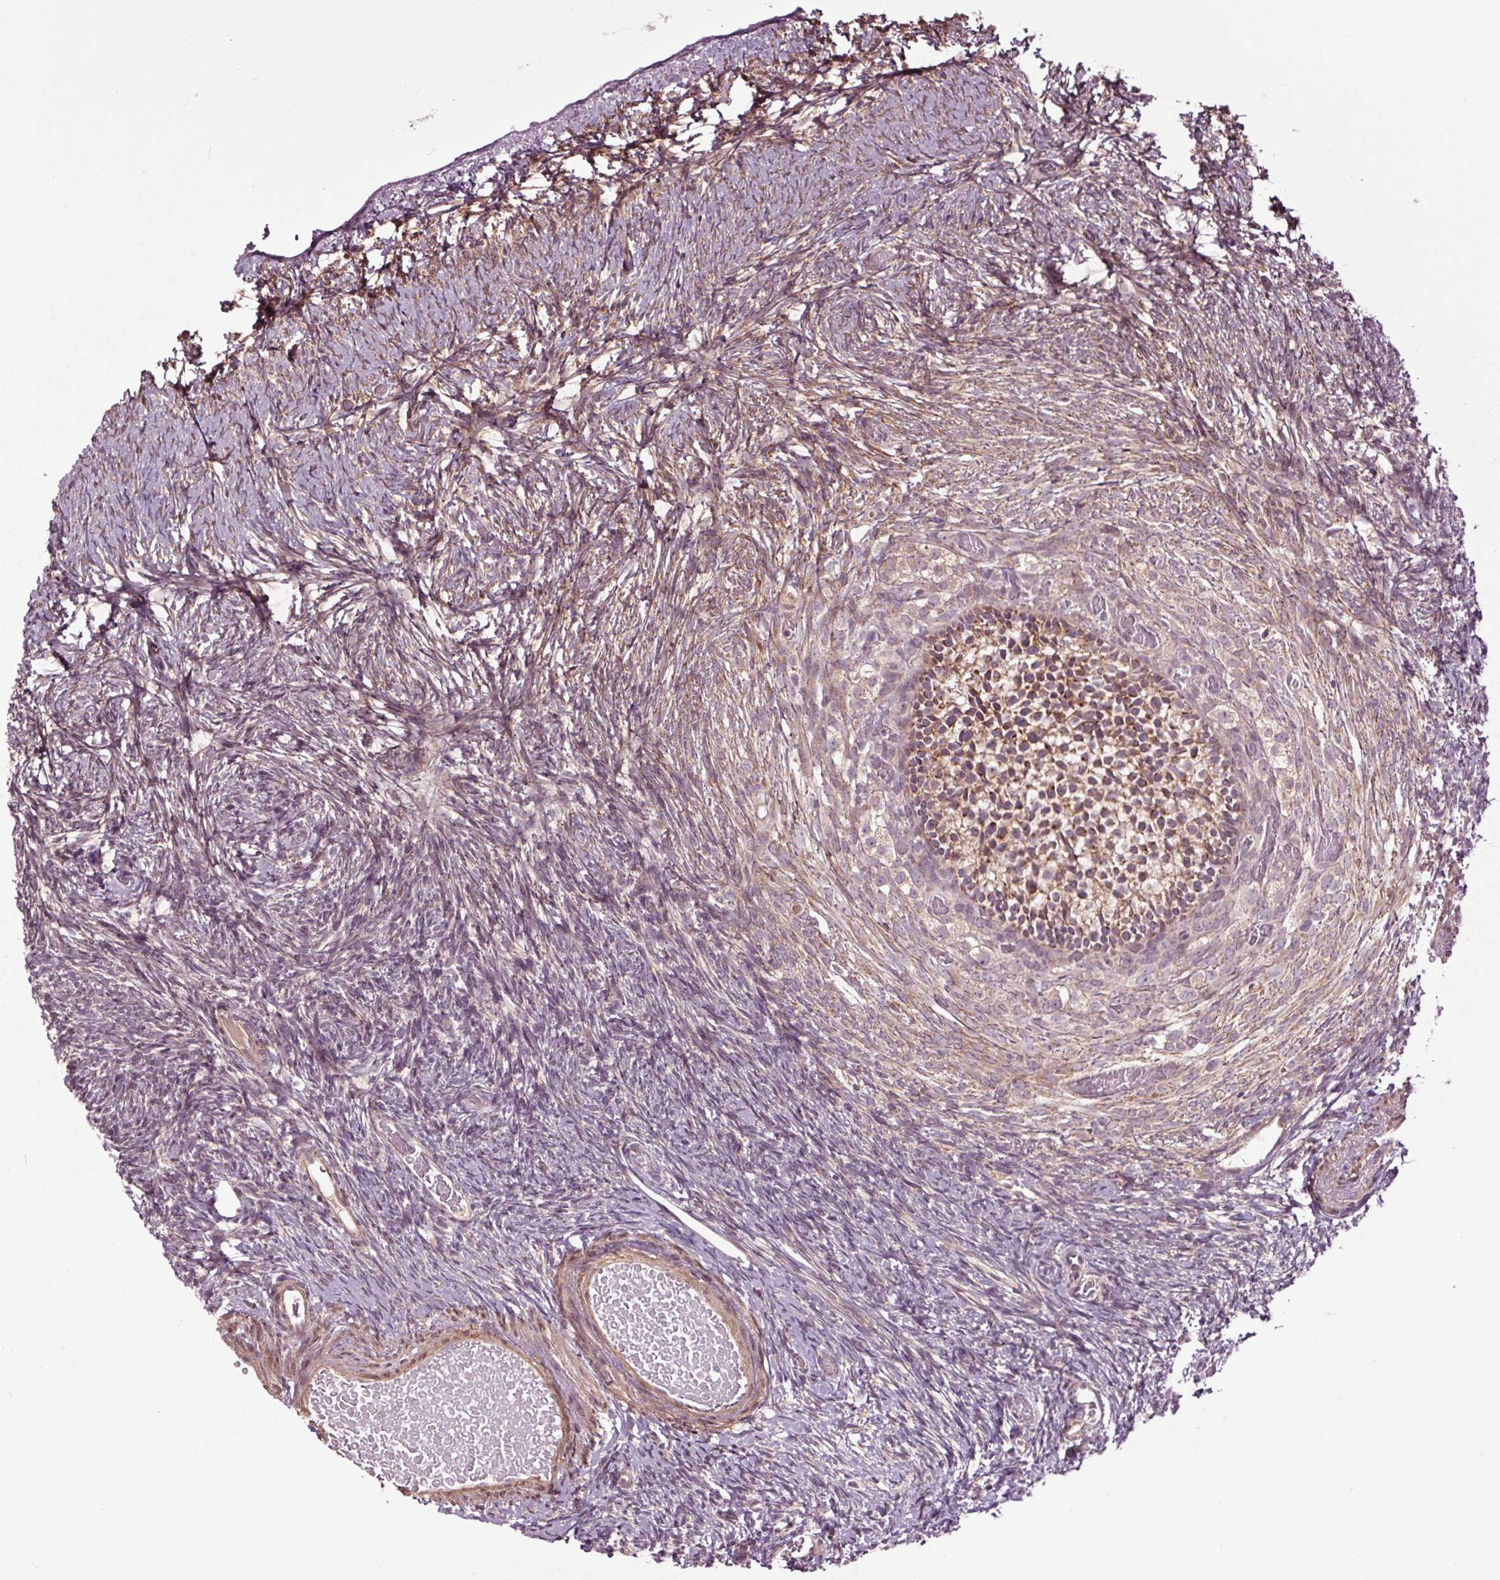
{"staining": {"intensity": "weak", "quantity": "<25%", "location": "cytoplasmic/membranous"}, "tissue": "ovary", "cell_type": "Follicle cells", "image_type": "normal", "snomed": [{"axis": "morphology", "description": "Normal tissue, NOS"}, {"axis": "topography", "description": "Ovary"}], "caption": "This is an IHC histopathology image of normal human ovary. There is no staining in follicle cells.", "gene": "HAUS5", "patient": {"sex": "female", "age": 39}}